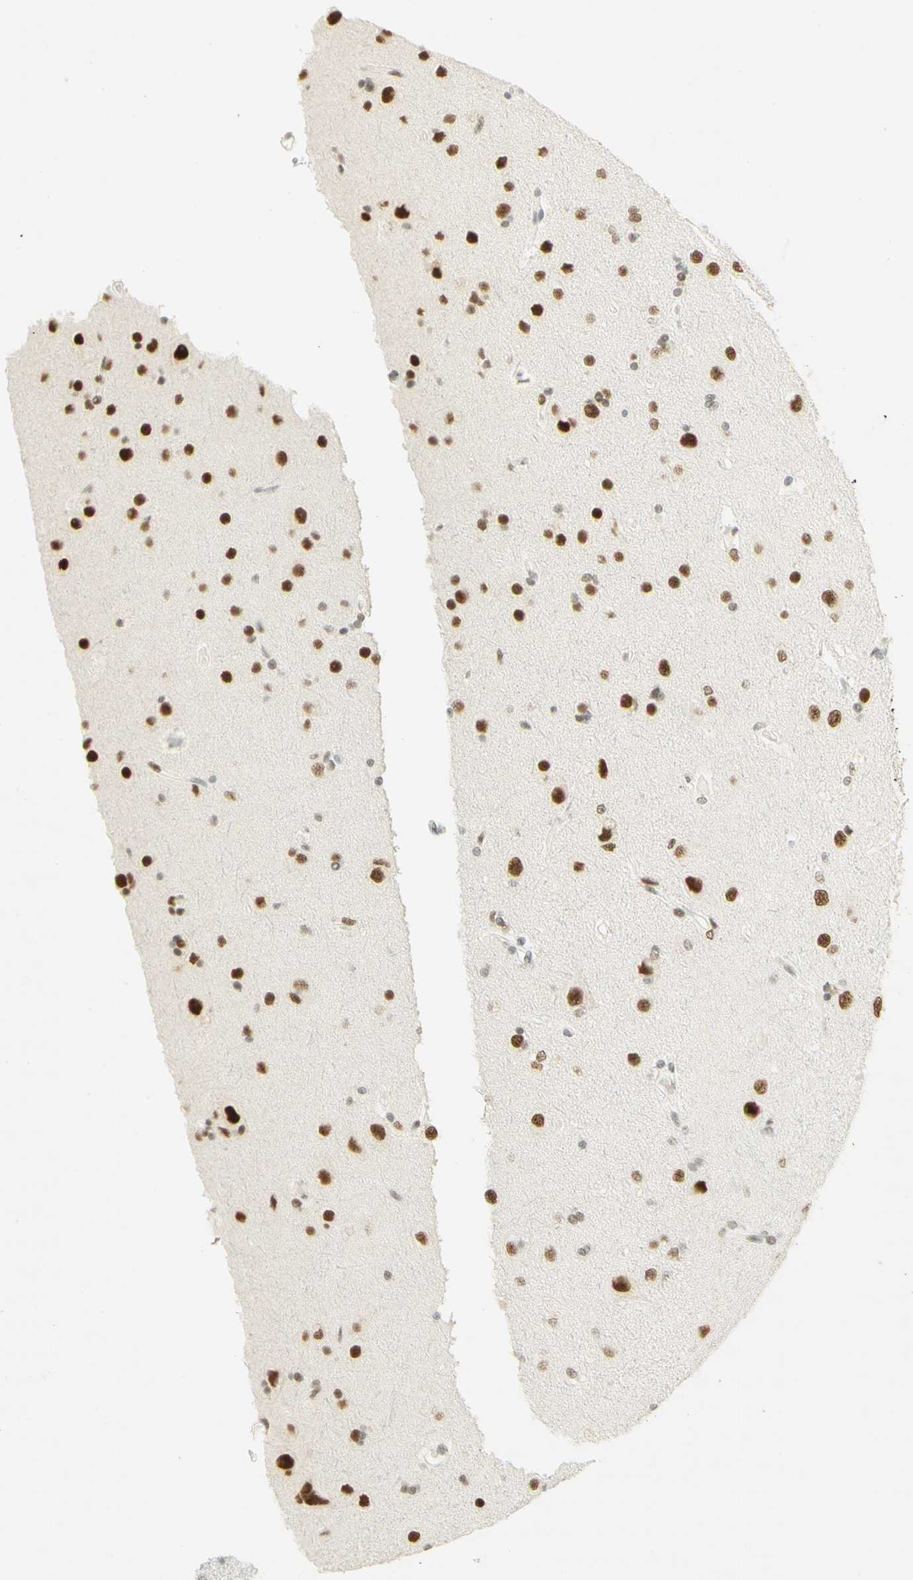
{"staining": {"intensity": "strong", "quantity": "<25%", "location": "nuclear"}, "tissue": "glioma", "cell_type": "Tumor cells", "image_type": "cancer", "snomed": [{"axis": "morphology", "description": "Glioma, malignant, High grade"}, {"axis": "topography", "description": "Brain"}], "caption": "This is a photomicrograph of immunohistochemistry (IHC) staining of glioma, which shows strong staining in the nuclear of tumor cells.", "gene": "PMS2", "patient": {"sex": "female", "age": 59}}